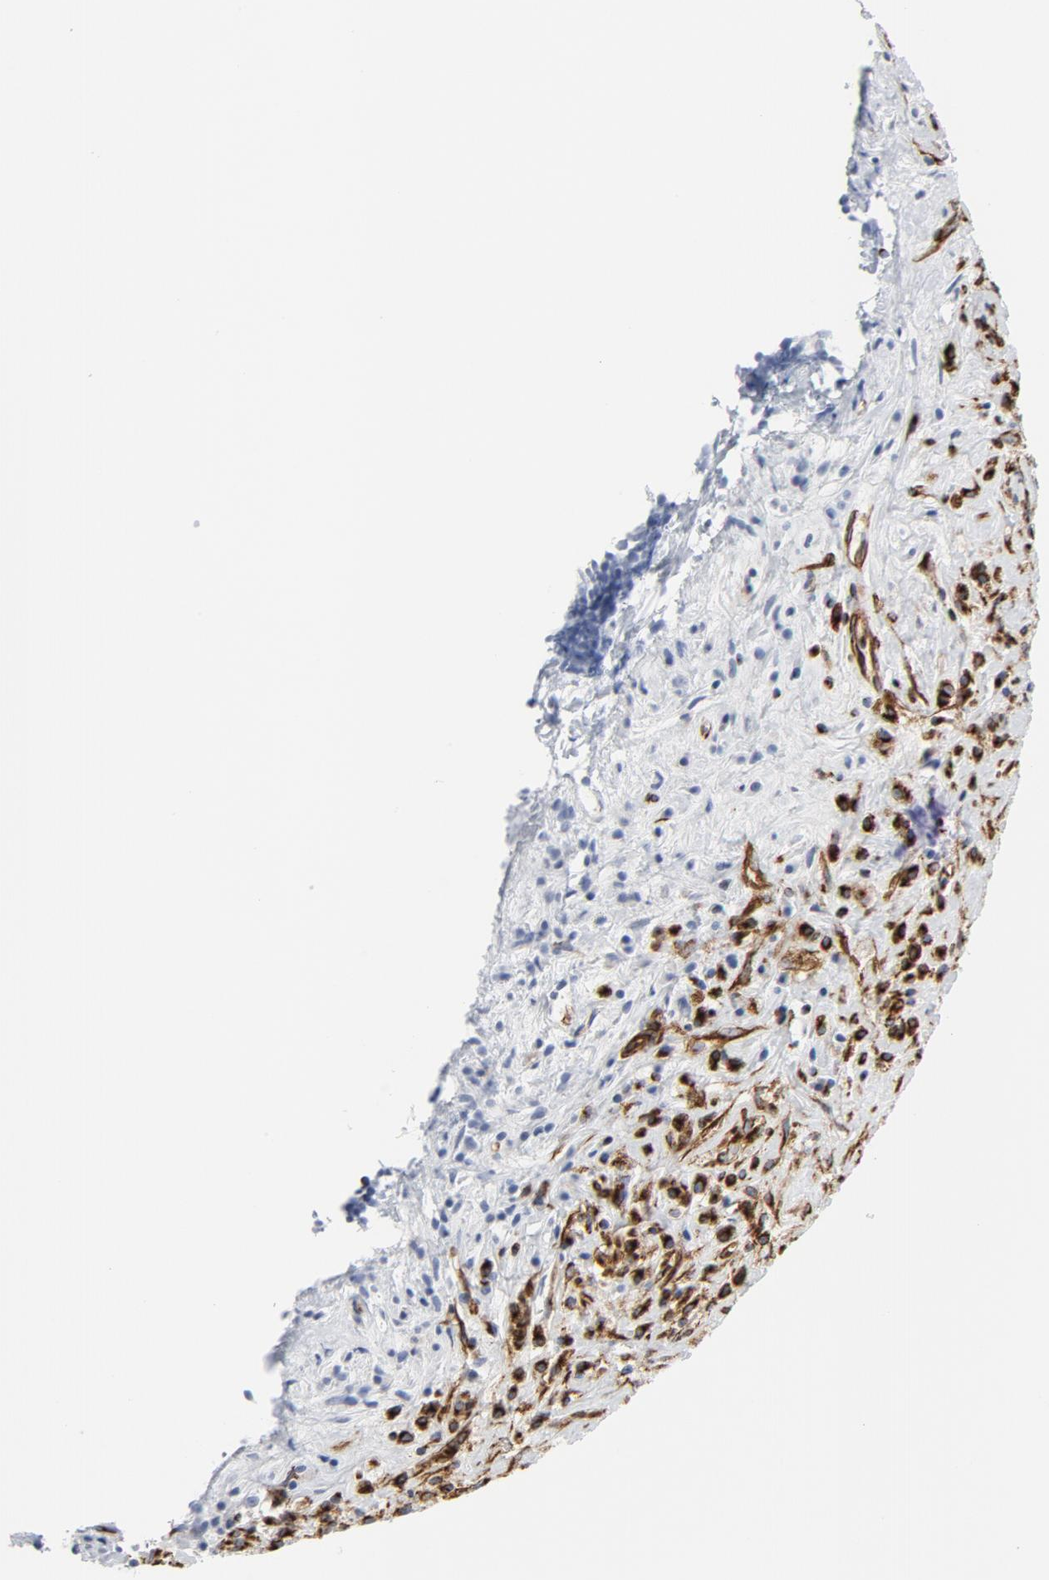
{"staining": {"intensity": "moderate", "quantity": "25%-75%", "location": "cytoplasmic/membranous"}, "tissue": "lymphoma", "cell_type": "Tumor cells", "image_type": "cancer", "snomed": [{"axis": "morphology", "description": "Hodgkin's disease, NOS"}, {"axis": "topography", "description": "Lymph node"}], "caption": "This image displays immunohistochemistry (IHC) staining of human Hodgkin's disease, with medium moderate cytoplasmic/membranous expression in about 25%-75% of tumor cells.", "gene": "TUBB1", "patient": {"sex": "female", "age": 25}}